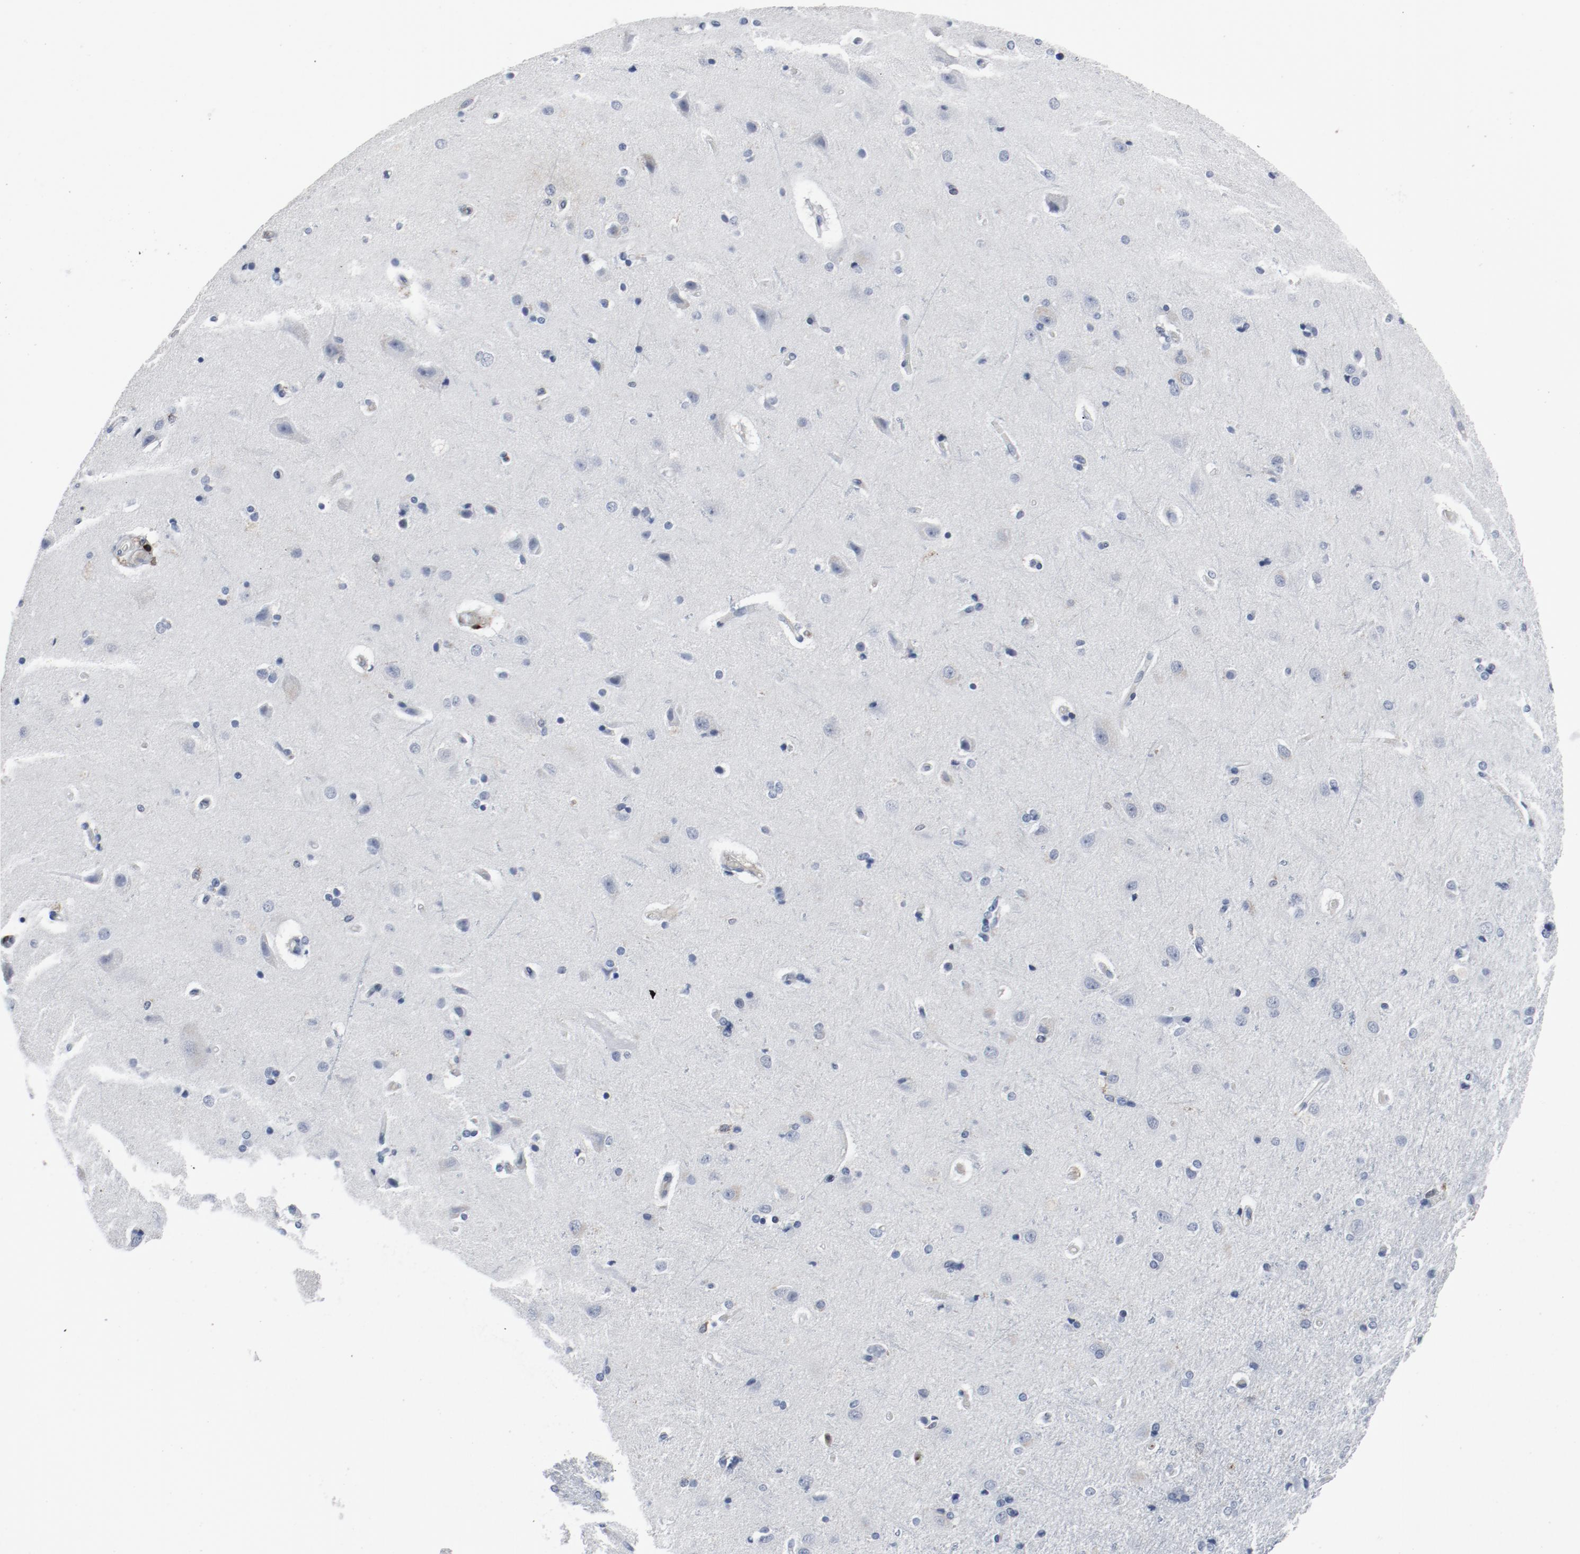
{"staining": {"intensity": "negative", "quantity": "none", "location": "none"}, "tissue": "cerebral cortex", "cell_type": "Endothelial cells", "image_type": "normal", "snomed": [{"axis": "morphology", "description": "Normal tissue, NOS"}, {"axis": "topography", "description": "Cerebral cortex"}], "caption": "IHC image of normal cerebral cortex: cerebral cortex stained with DAB displays no significant protein positivity in endothelial cells. (DAB IHC, high magnification).", "gene": "LCP2", "patient": {"sex": "male", "age": 62}}